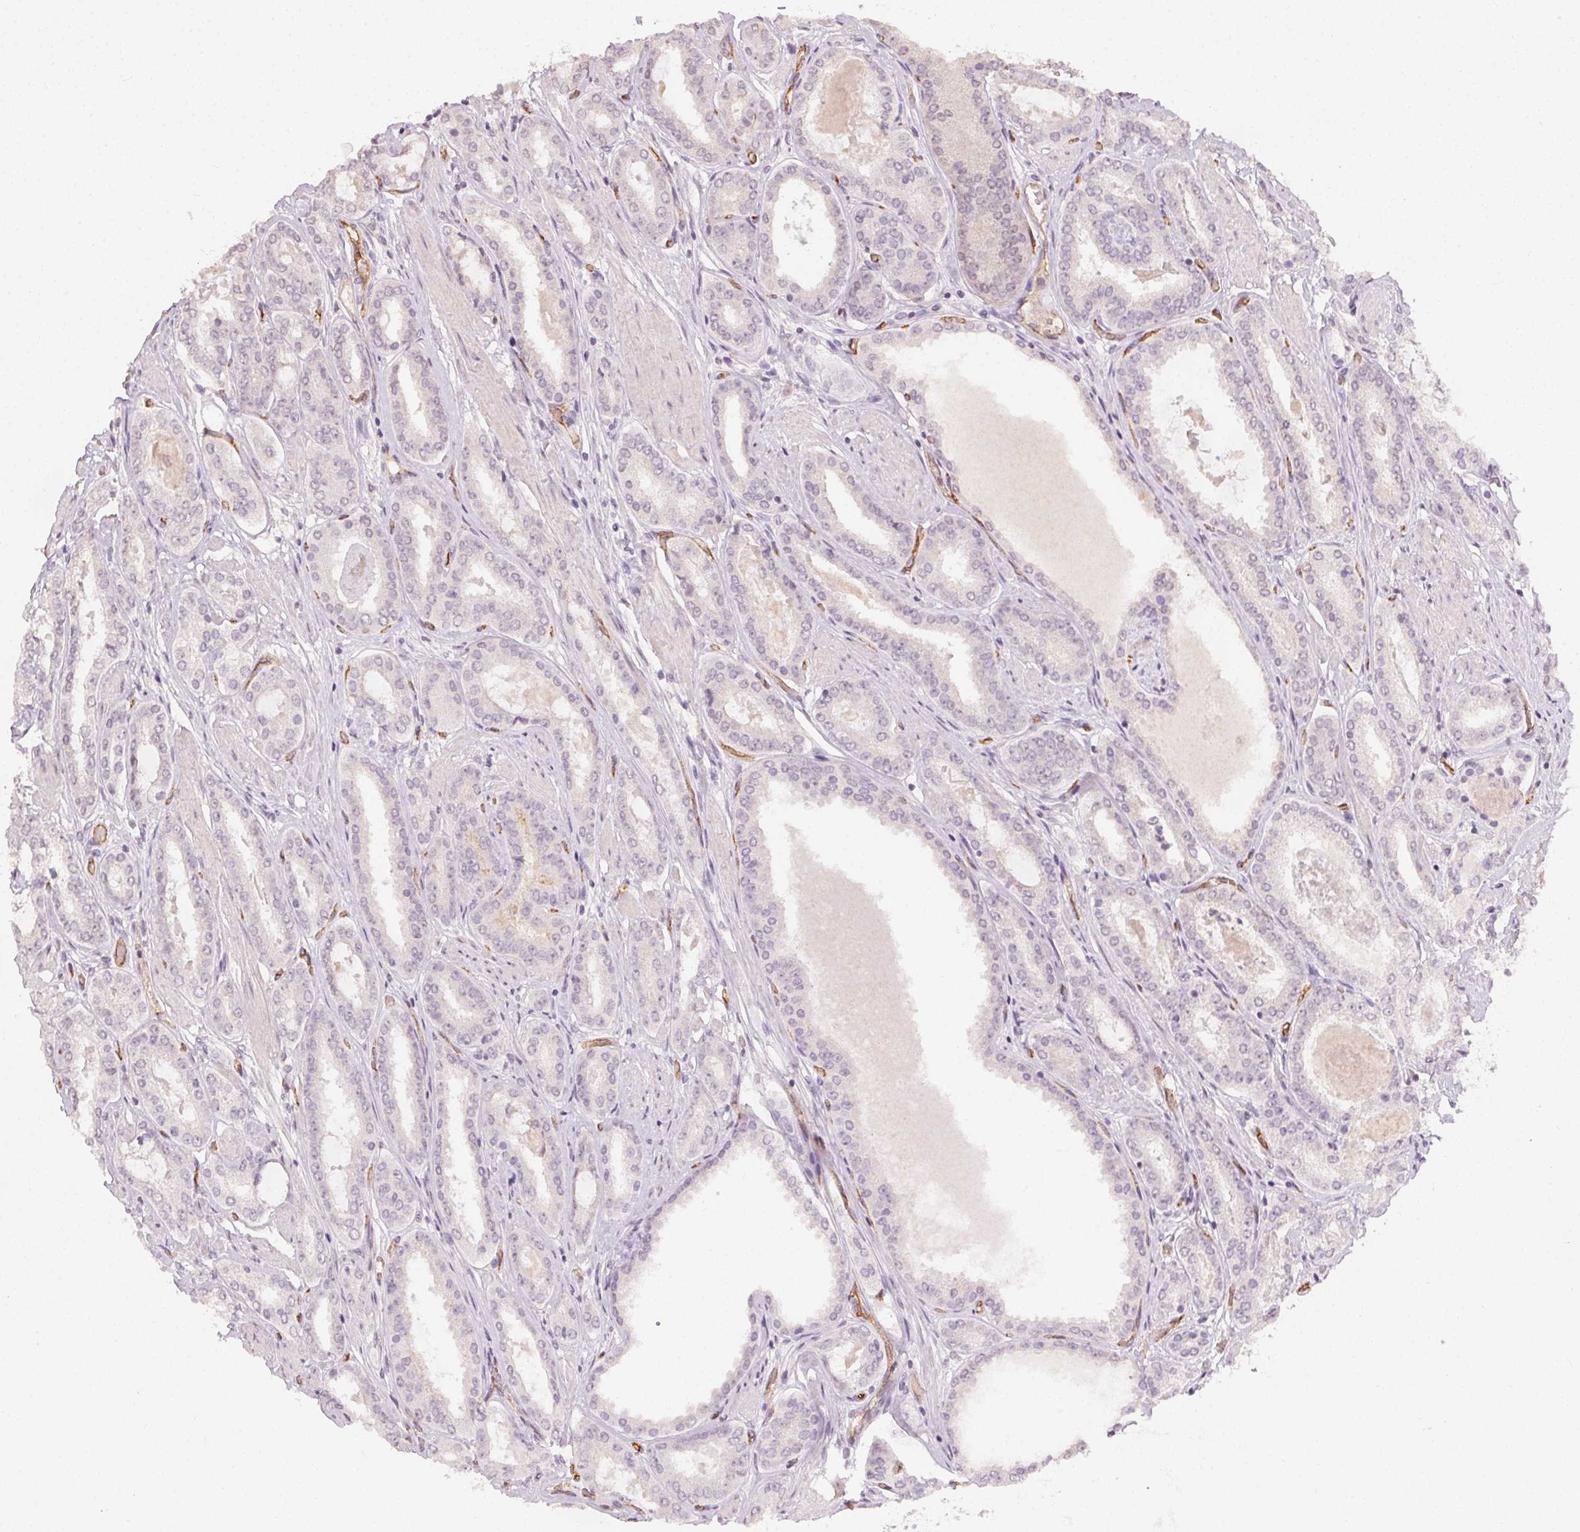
{"staining": {"intensity": "negative", "quantity": "none", "location": "none"}, "tissue": "prostate cancer", "cell_type": "Tumor cells", "image_type": "cancer", "snomed": [{"axis": "morphology", "description": "Adenocarcinoma, High grade"}, {"axis": "topography", "description": "Prostate"}], "caption": "Tumor cells show no significant protein positivity in adenocarcinoma (high-grade) (prostate).", "gene": "PODXL", "patient": {"sex": "male", "age": 63}}